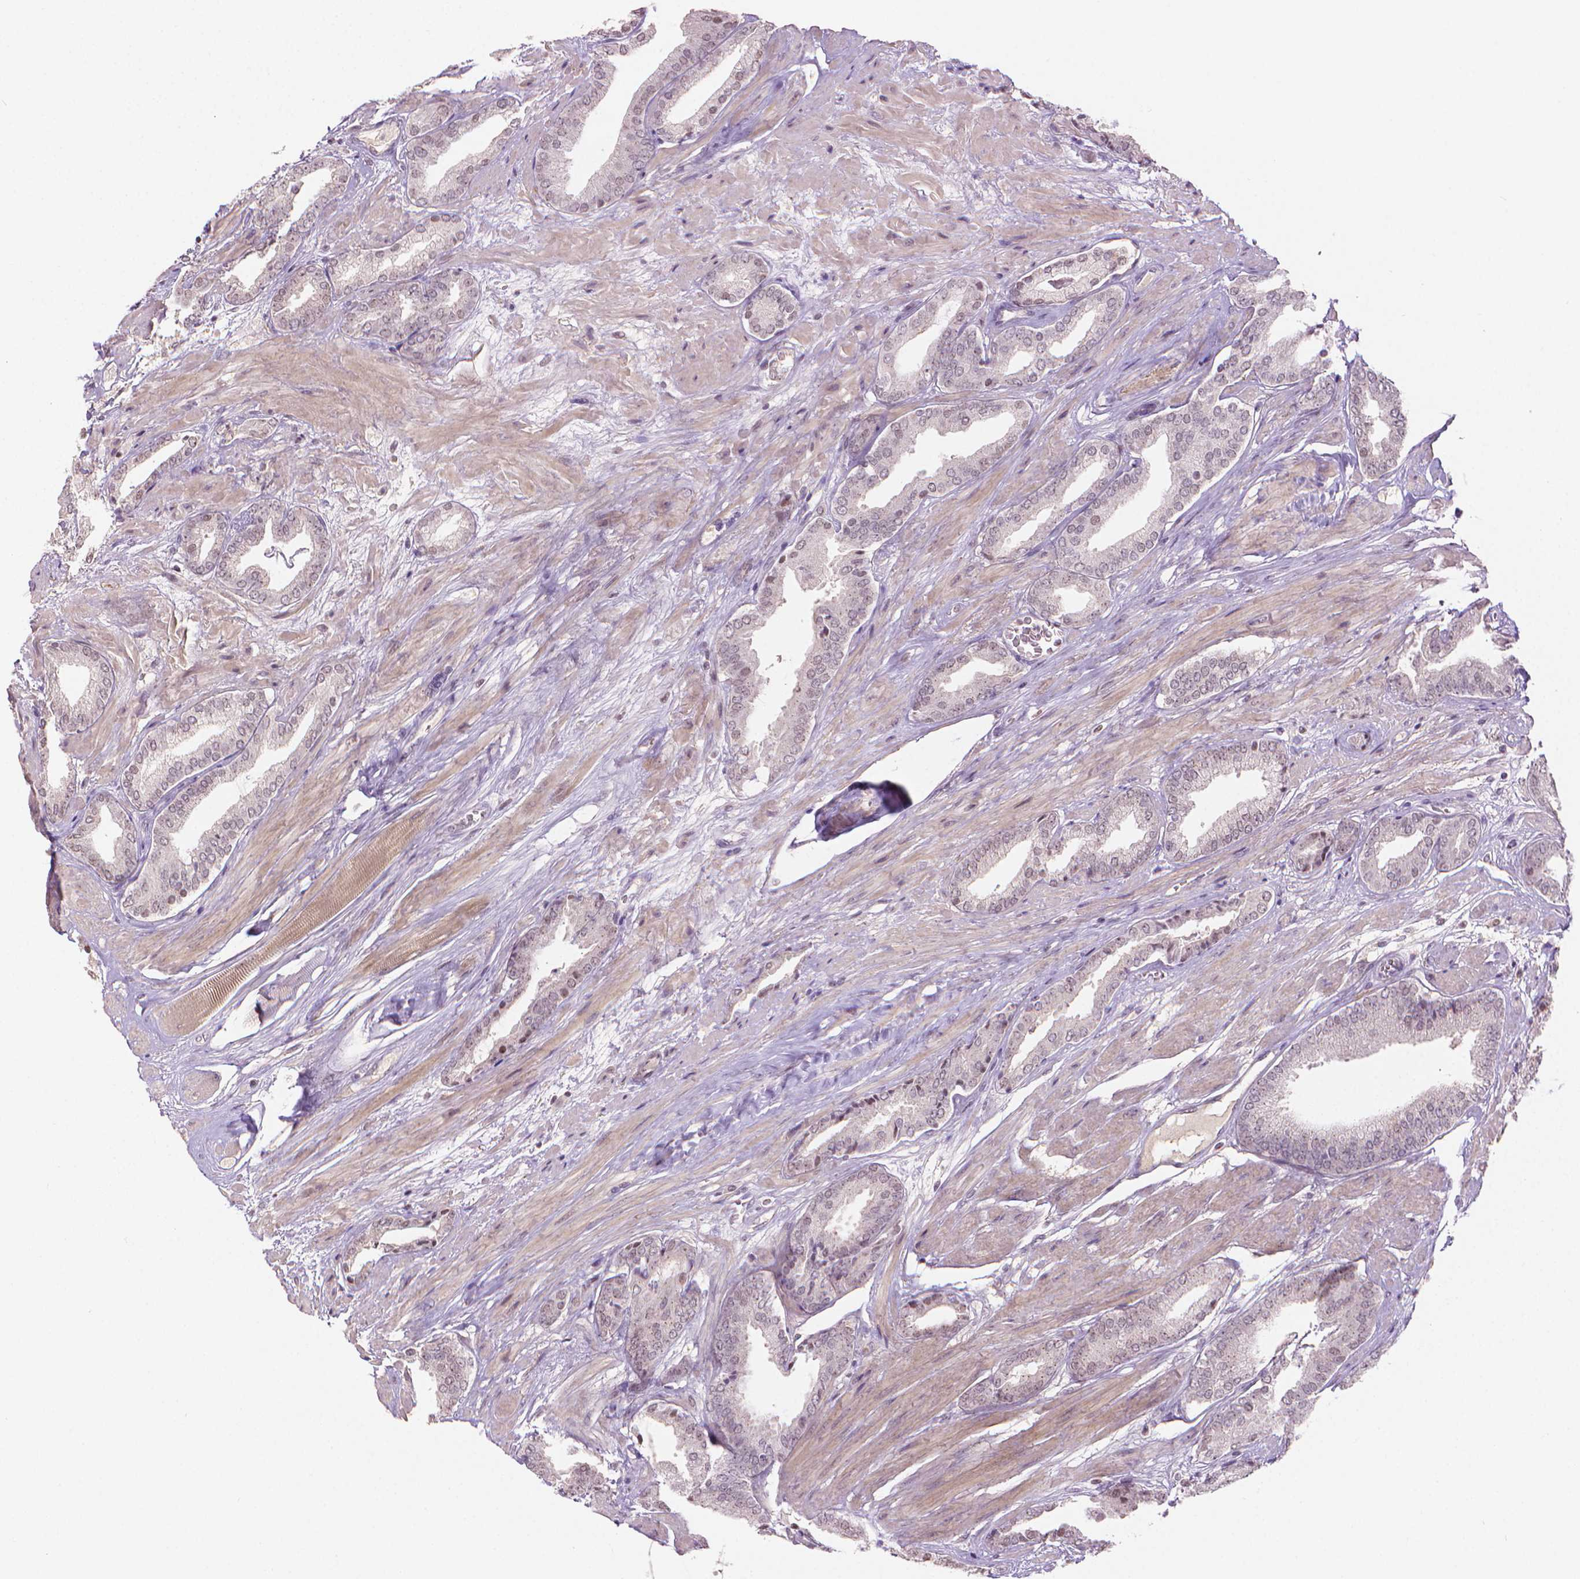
{"staining": {"intensity": "weak", "quantity": "25%-75%", "location": "nuclear"}, "tissue": "prostate cancer", "cell_type": "Tumor cells", "image_type": "cancer", "snomed": [{"axis": "morphology", "description": "Adenocarcinoma, High grade"}, {"axis": "topography", "description": "Prostate"}], "caption": "The immunohistochemical stain highlights weak nuclear expression in tumor cells of prostate high-grade adenocarcinoma tissue. (DAB IHC, brown staining for protein, blue staining for nuclei).", "gene": "NCAN", "patient": {"sex": "male", "age": 56}}